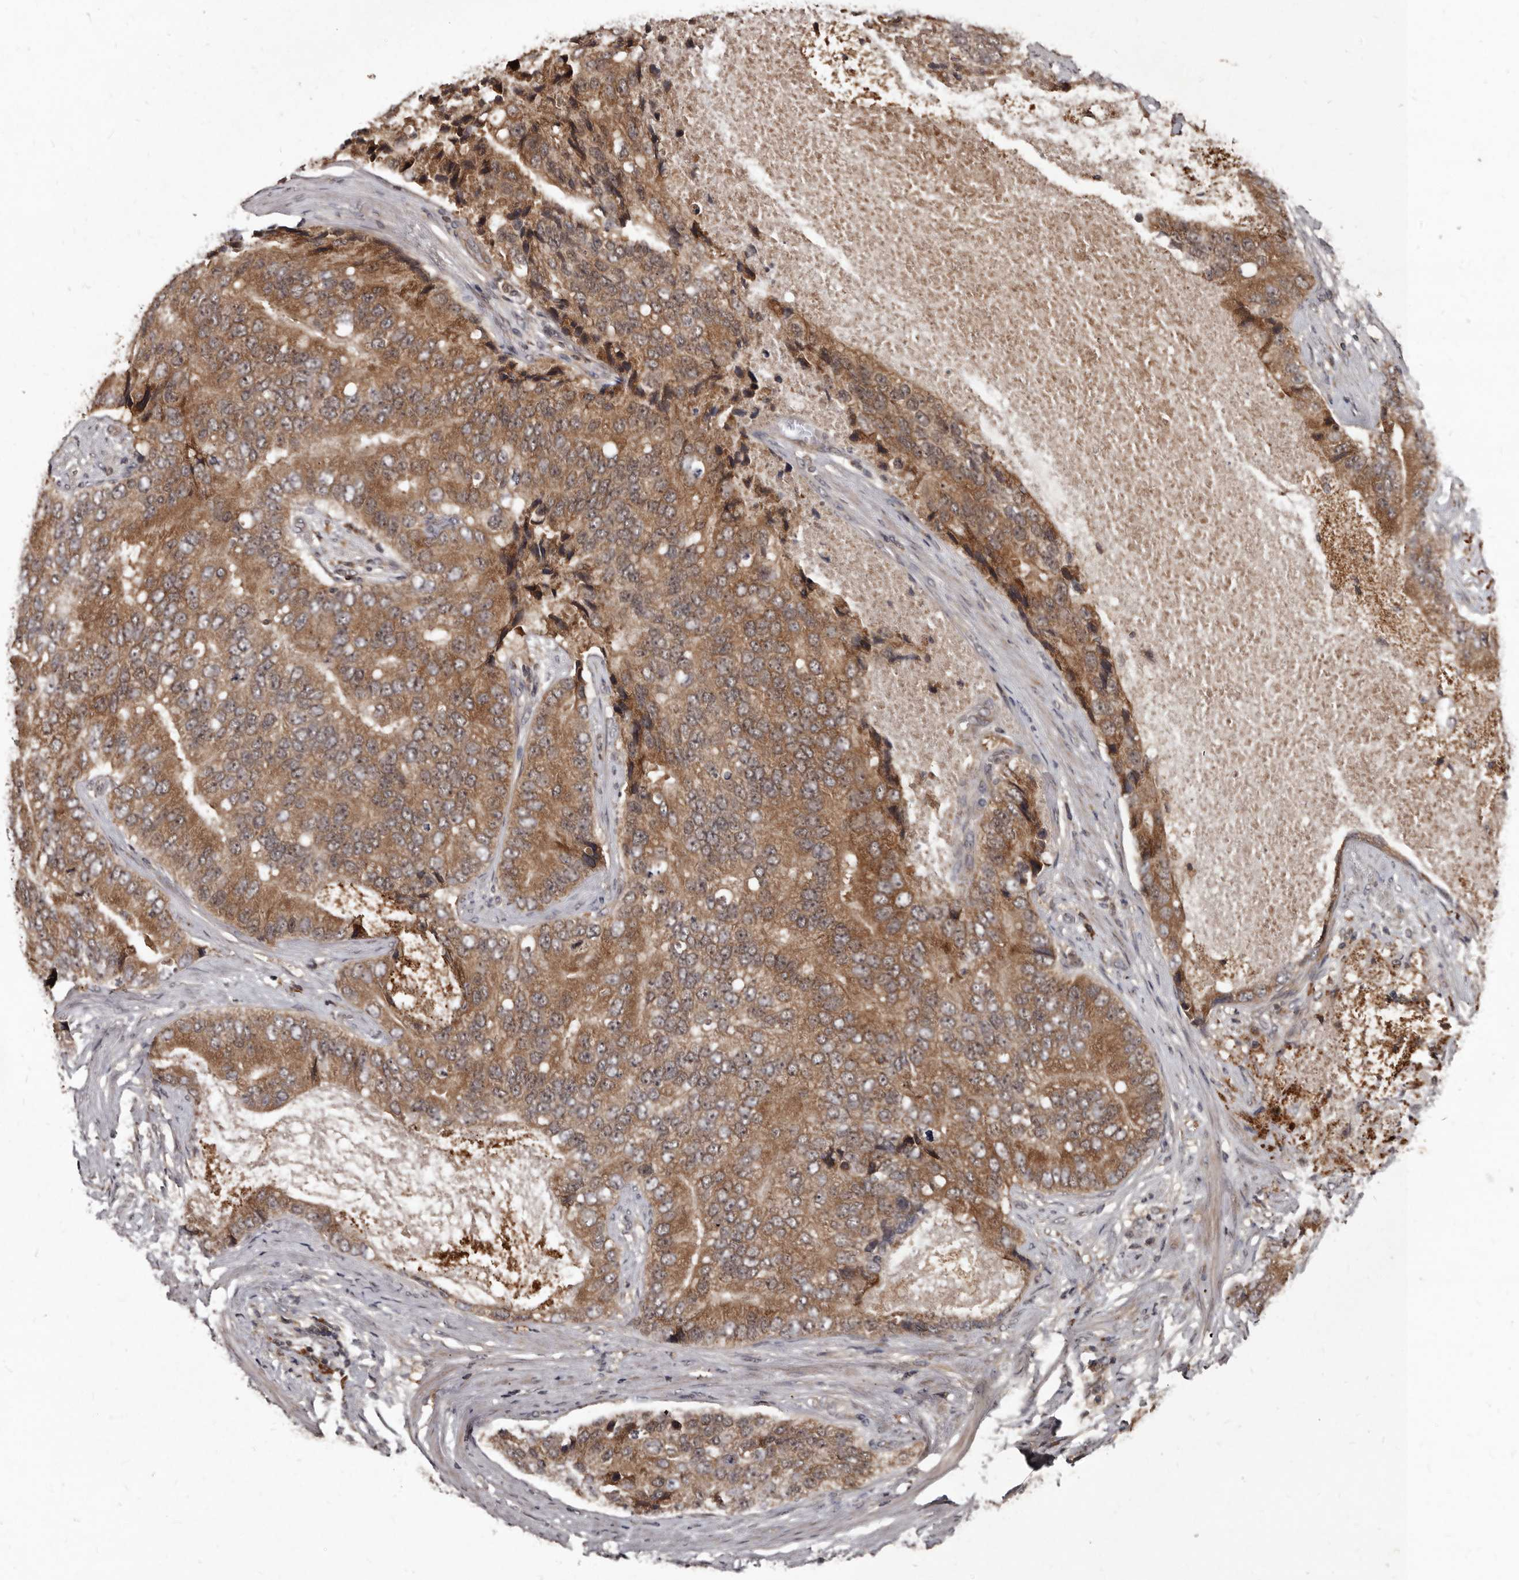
{"staining": {"intensity": "moderate", "quantity": ">75%", "location": "cytoplasmic/membranous"}, "tissue": "prostate cancer", "cell_type": "Tumor cells", "image_type": "cancer", "snomed": [{"axis": "morphology", "description": "Adenocarcinoma, High grade"}, {"axis": "topography", "description": "Prostate"}], "caption": "Moderate cytoplasmic/membranous positivity for a protein is present in approximately >75% of tumor cells of prostate cancer (adenocarcinoma (high-grade)) using immunohistochemistry (IHC).", "gene": "PMVK", "patient": {"sex": "male", "age": 70}}